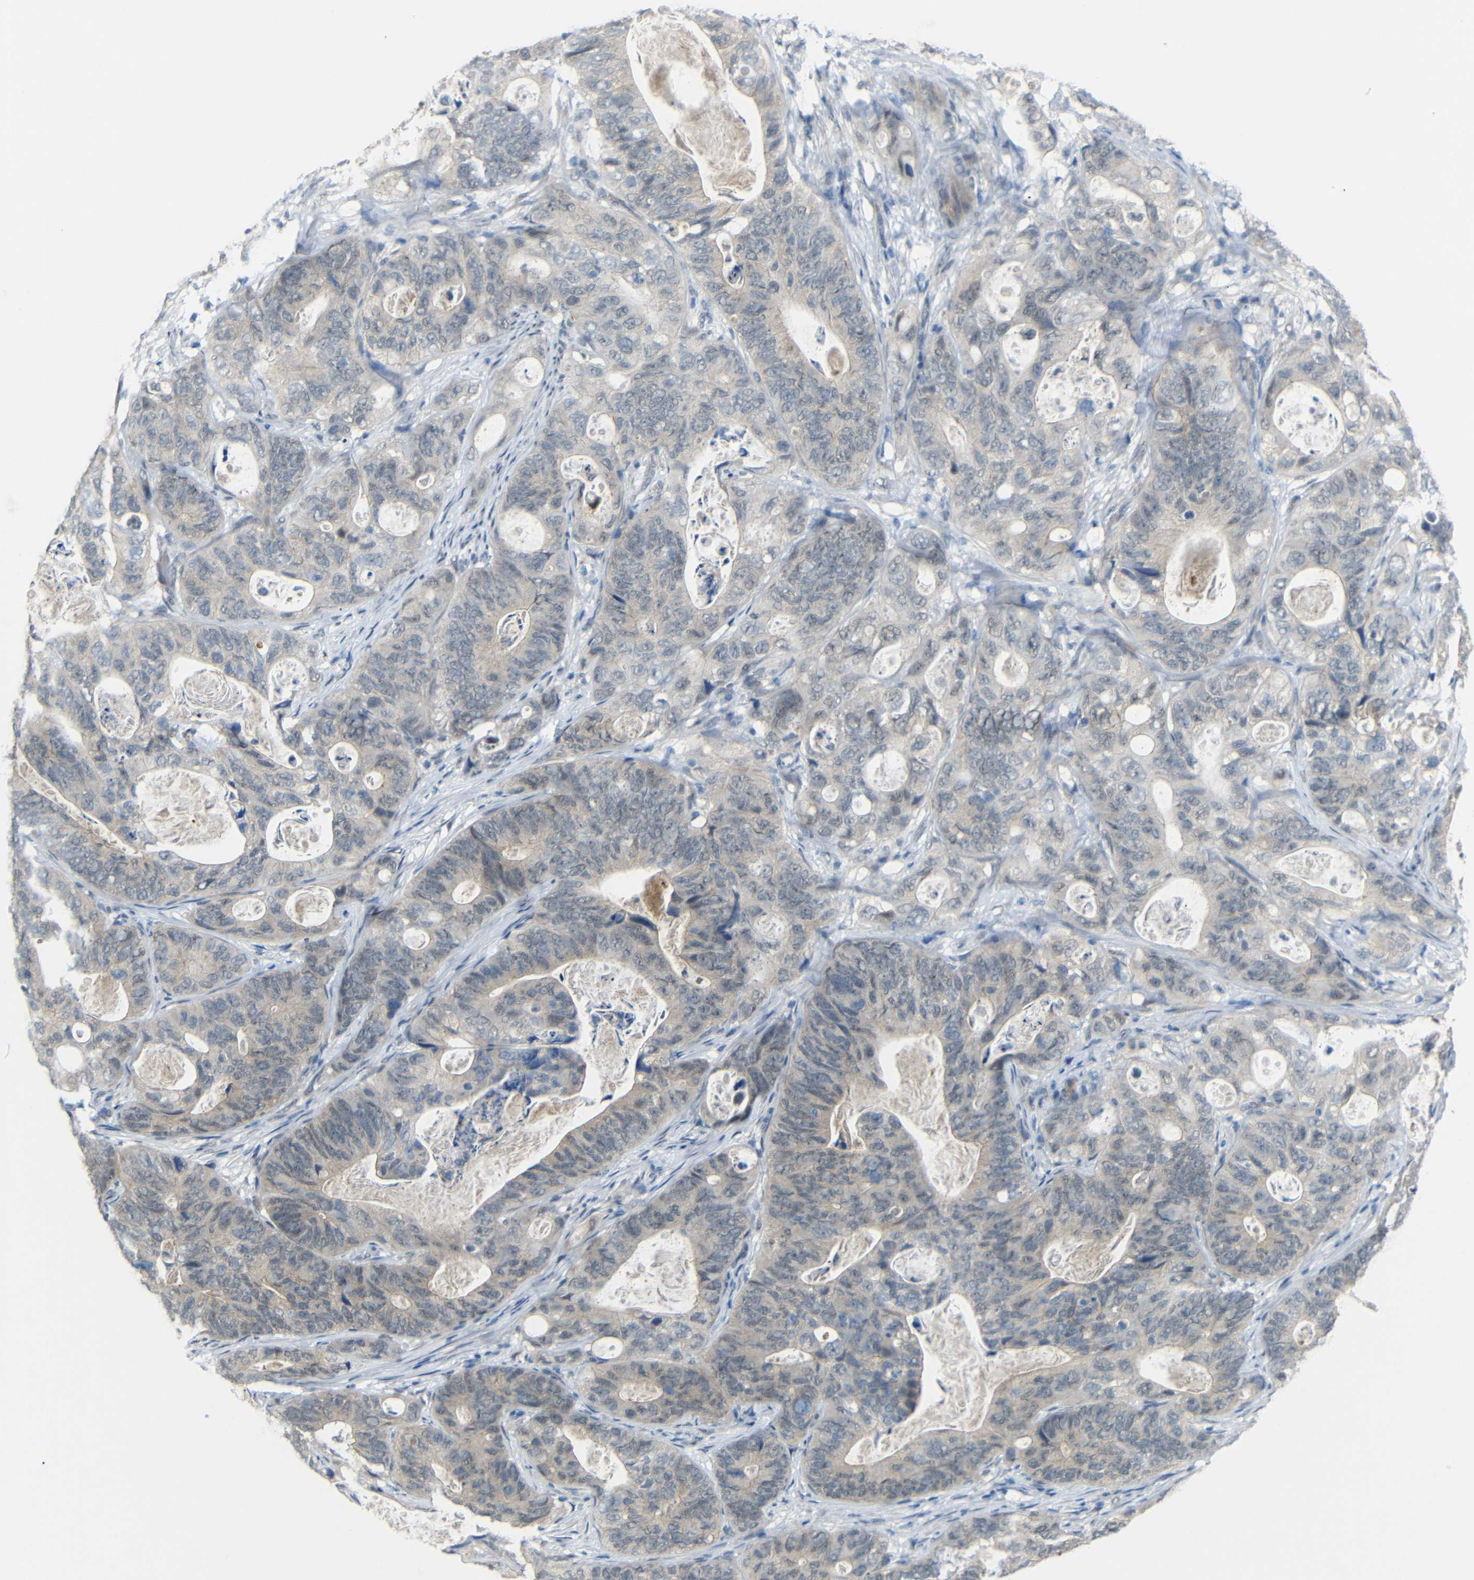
{"staining": {"intensity": "negative", "quantity": "none", "location": "none"}, "tissue": "stomach cancer", "cell_type": "Tumor cells", "image_type": "cancer", "snomed": [{"axis": "morphology", "description": "Adenocarcinoma, NOS"}, {"axis": "topography", "description": "Stomach"}], "caption": "Stomach cancer (adenocarcinoma) was stained to show a protein in brown. There is no significant expression in tumor cells.", "gene": "GPR158", "patient": {"sex": "female", "age": 89}}